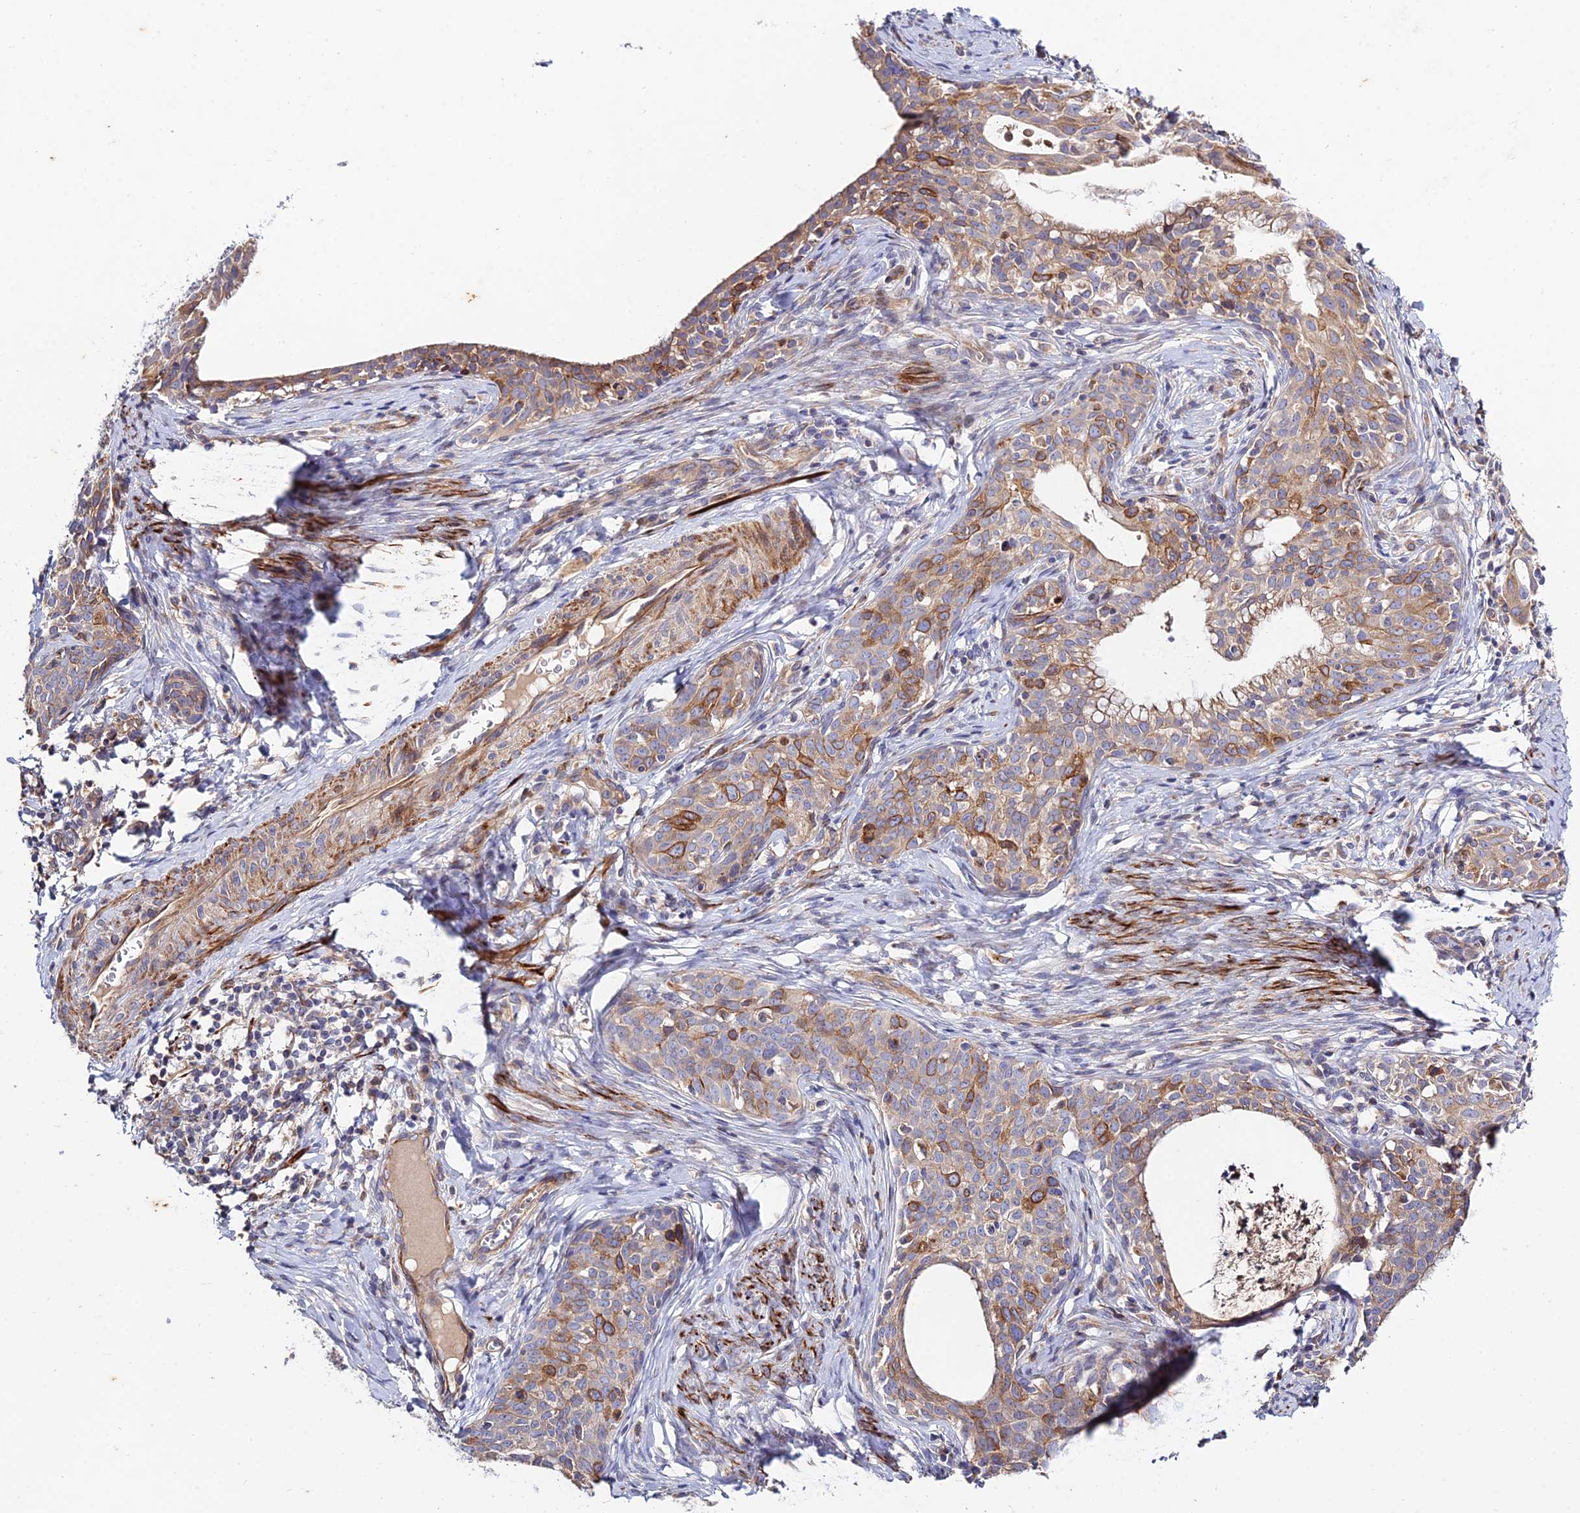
{"staining": {"intensity": "moderate", "quantity": "25%-75%", "location": "cytoplasmic/membranous"}, "tissue": "cervical cancer", "cell_type": "Tumor cells", "image_type": "cancer", "snomed": [{"axis": "morphology", "description": "Squamous cell carcinoma, NOS"}, {"axis": "topography", "description": "Cervix"}], "caption": "About 25%-75% of tumor cells in human squamous cell carcinoma (cervical) exhibit moderate cytoplasmic/membranous protein expression as visualized by brown immunohistochemical staining.", "gene": "ARL6IP1", "patient": {"sex": "female", "age": 52}}